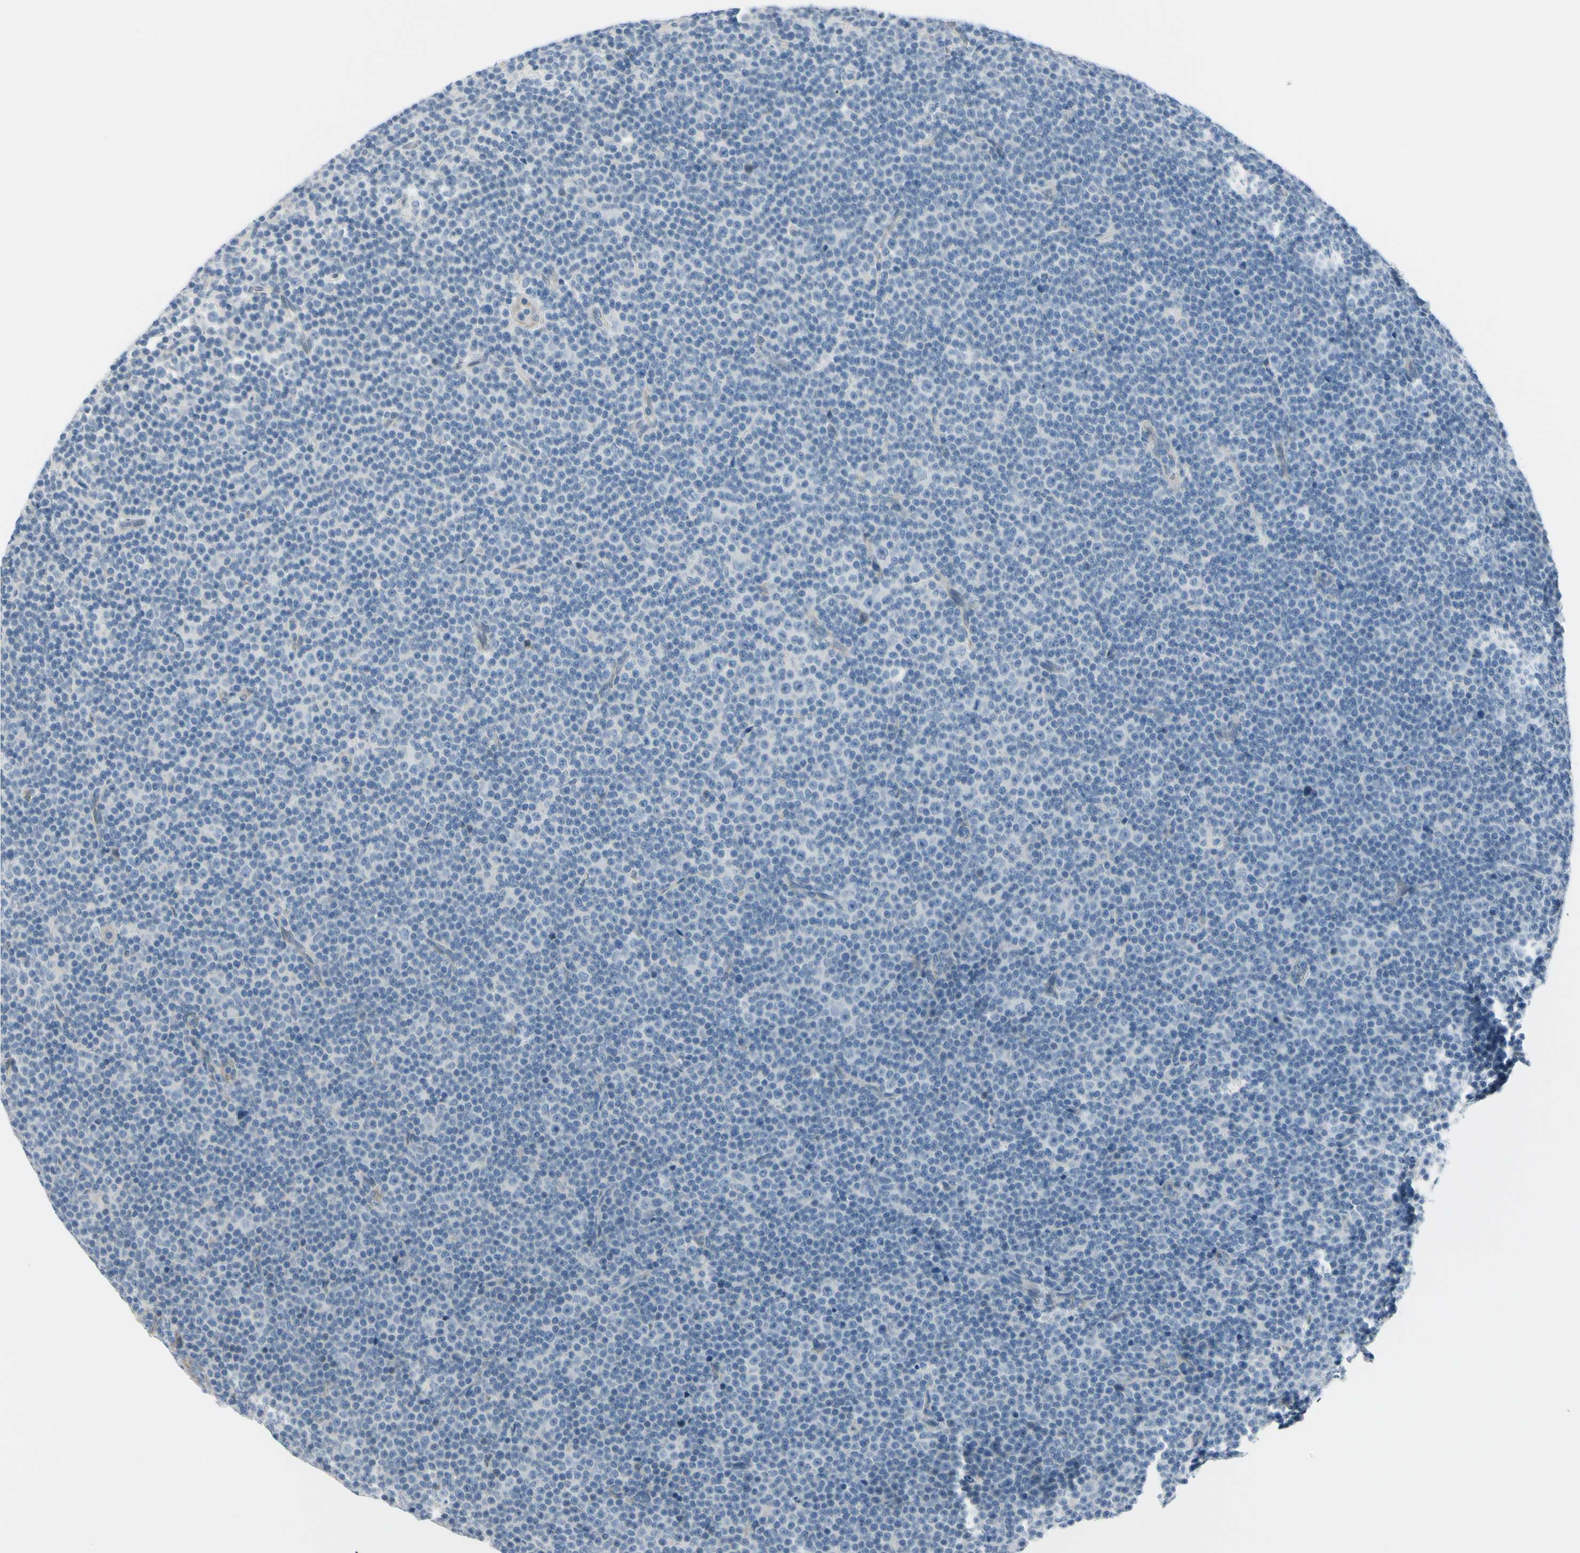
{"staining": {"intensity": "negative", "quantity": "none", "location": "none"}, "tissue": "lymphoma", "cell_type": "Tumor cells", "image_type": "cancer", "snomed": [{"axis": "morphology", "description": "Malignant lymphoma, non-Hodgkin's type, Low grade"}, {"axis": "topography", "description": "Lymph node"}], "caption": "The image demonstrates no staining of tumor cells in malignant lymphoma, non-Hodgkin's type (low-grade).", "gene": "ASB9", "patient": {"sex": "female", "age": 67}}